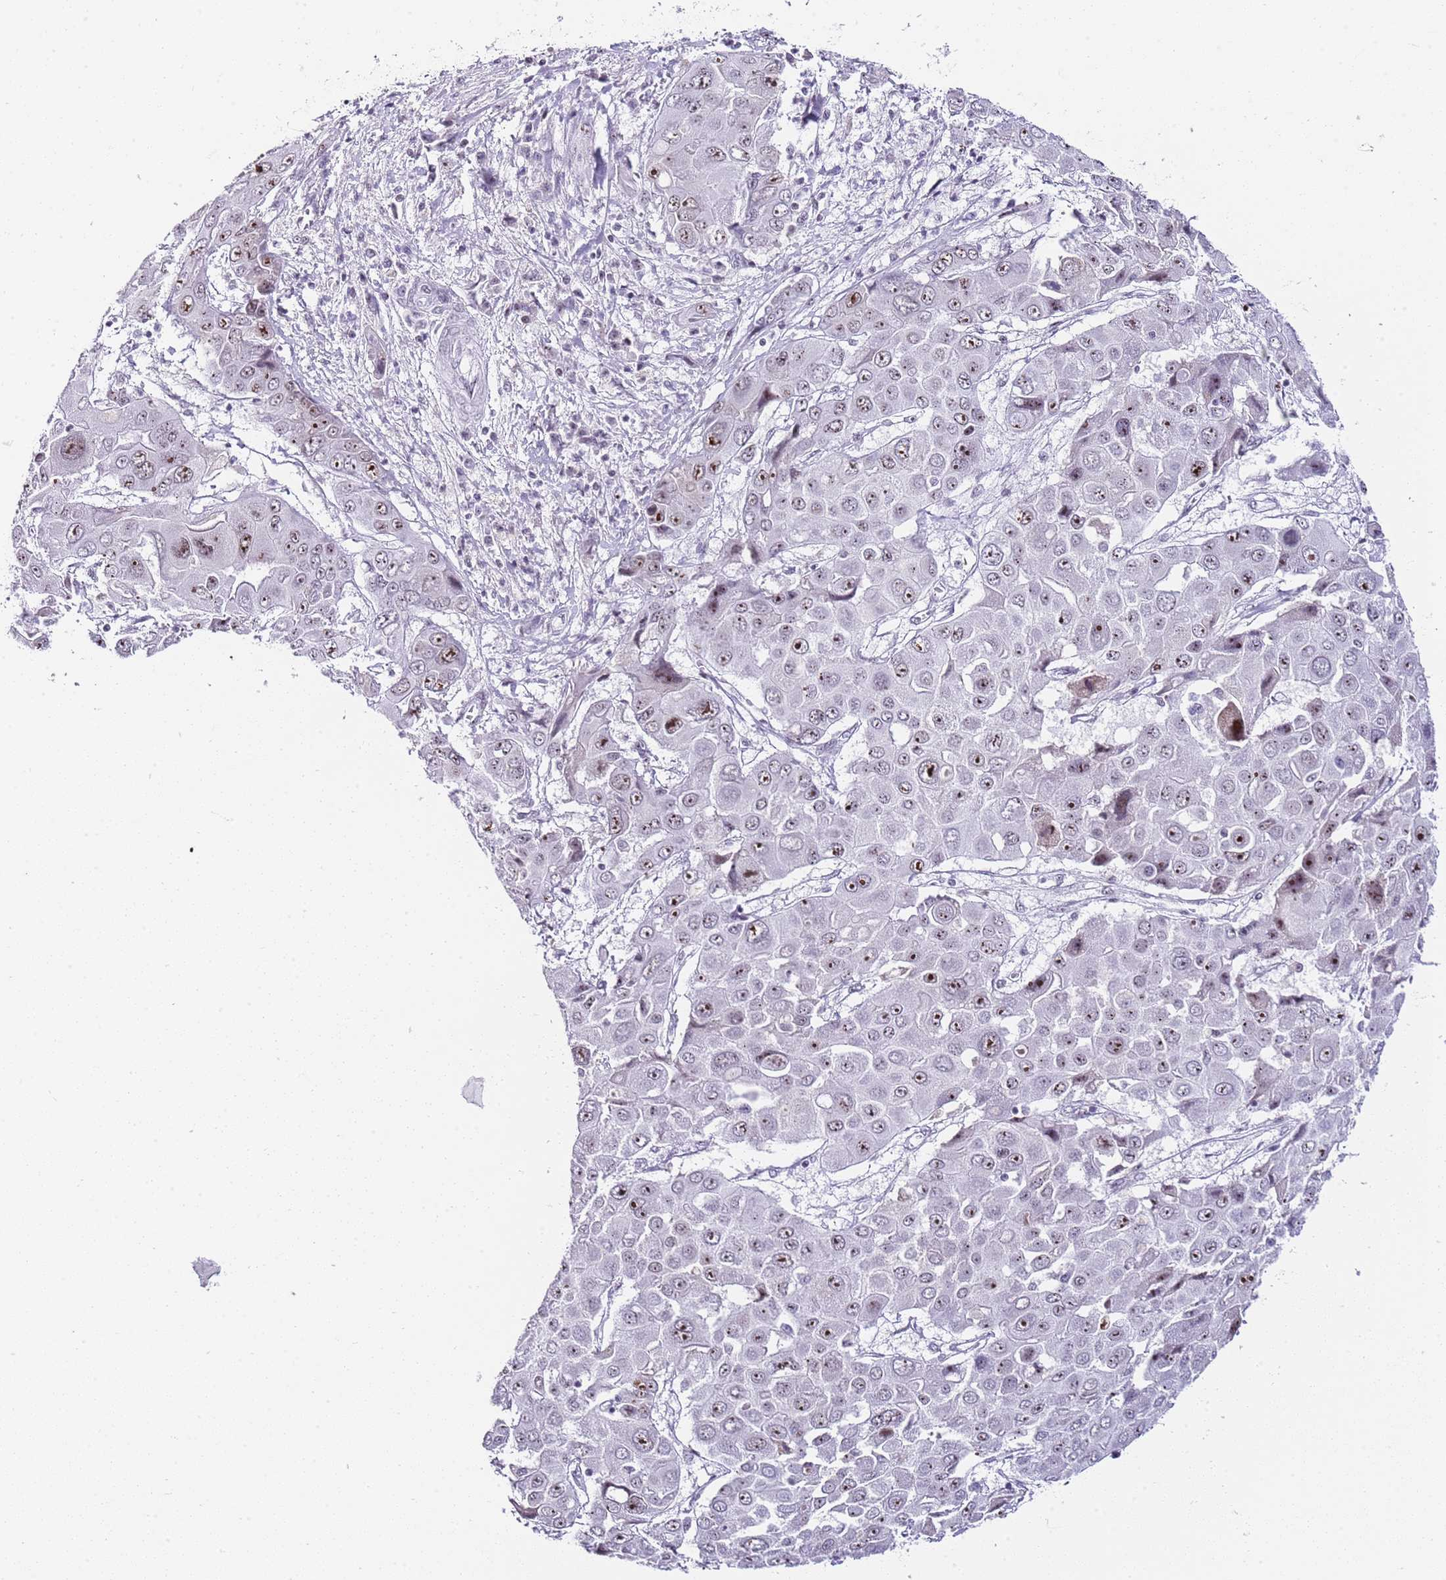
{"staining": {"intensity": "moderate", "quantity": ">75%", "location": "nuclear"}, "tissue": "liver cancer", "cell_type": "Tumor cells", "image_type": "cancer", "snomed": [{"axis": "morphology", "description": "Cholangiocarcinoma"}, {"axis": "topography", "description": "Liver"}], "caption": "Moderate nuclear staining is seen in about >75% of tumor cells in liver cancer (cholangiocarcinoma).", "gene": "NOP56", "patient": {"sex": "male", "age": 67}}